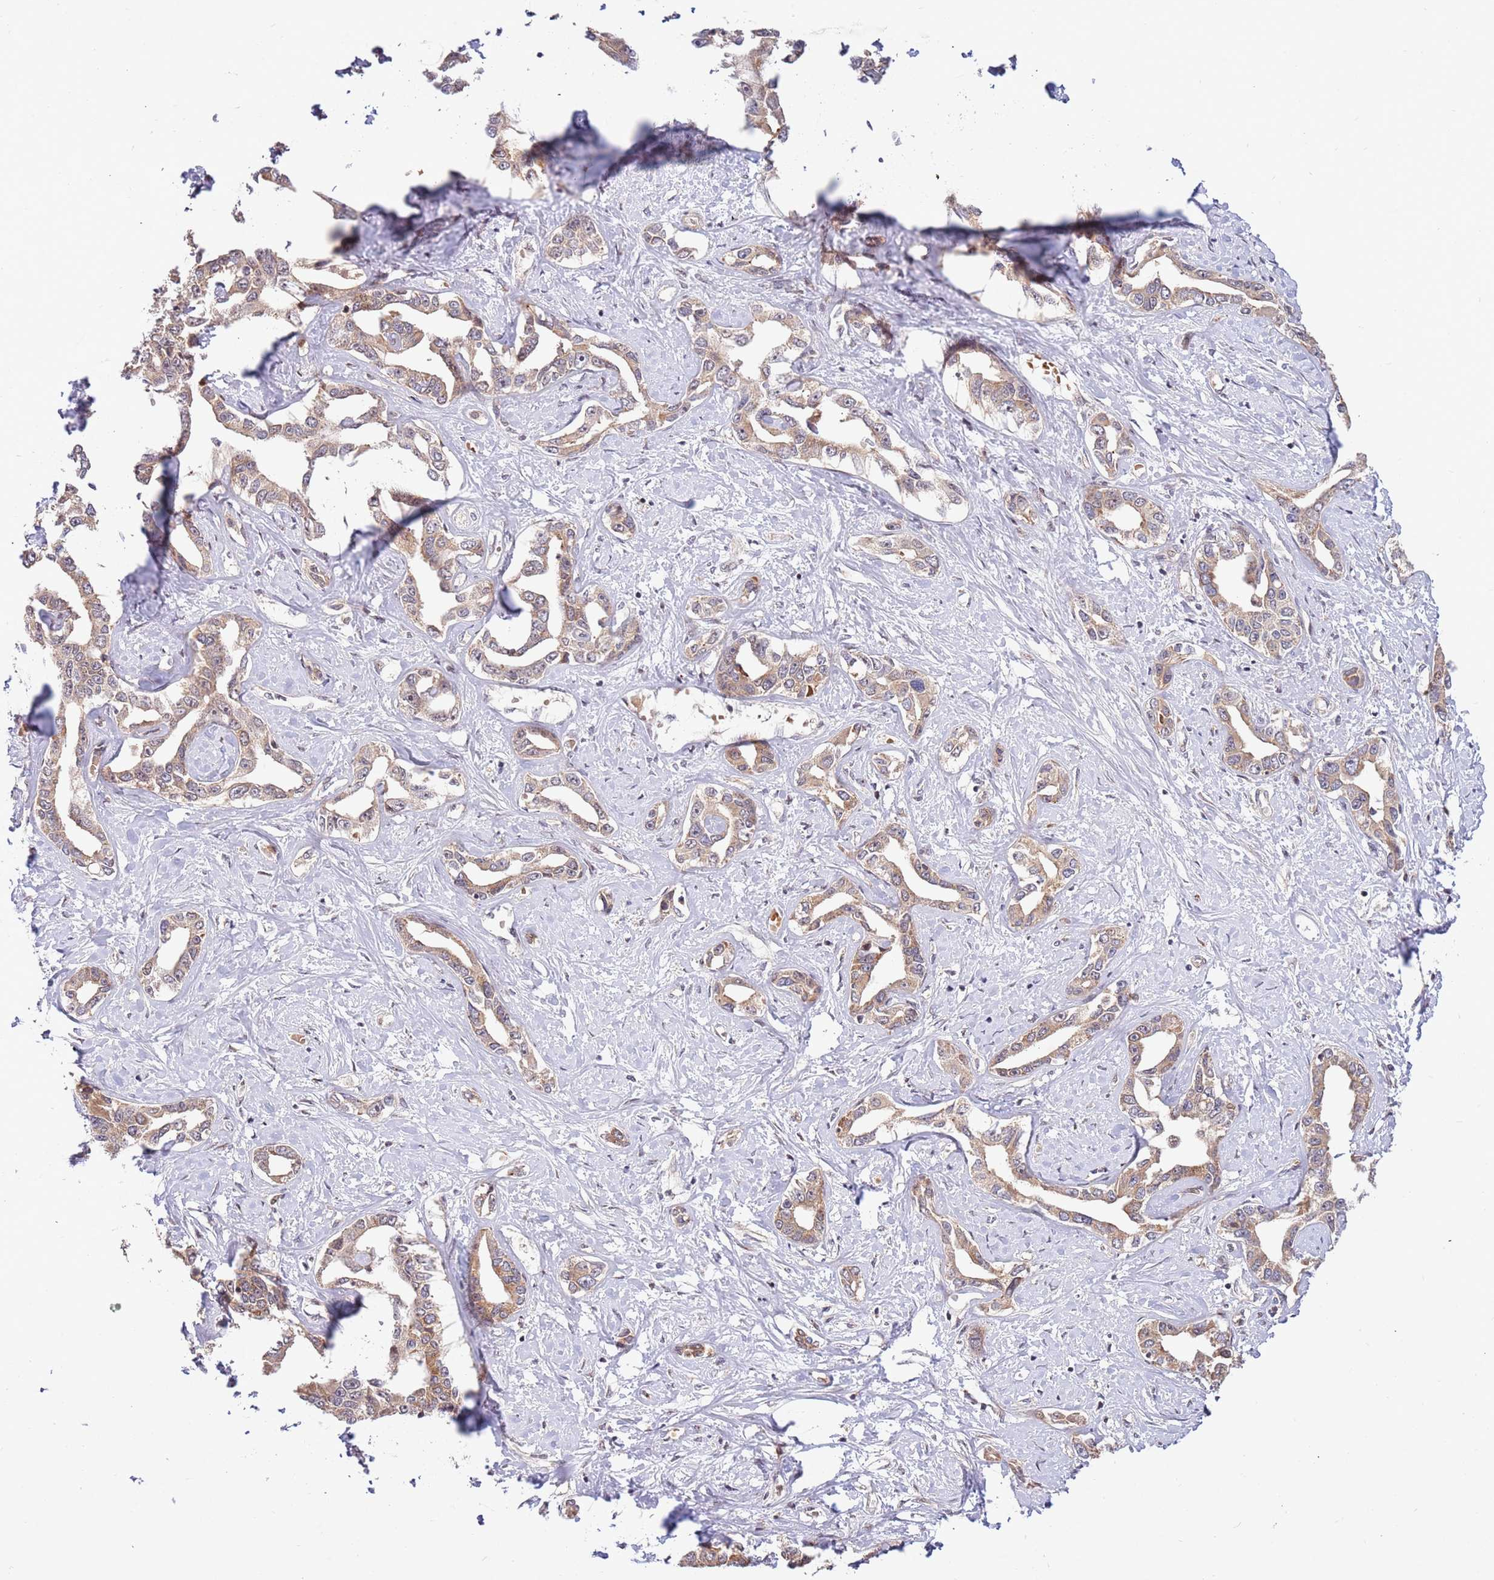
{"staining": {"intensity": "moderate", "quantity": ">75%", "location": "cytoplasmic/membranous"}, "tissue": "liver cancer", "cell_type": "Tumor cells", "image_type": "cancer", "snomed": [{"axis": "morphology", "description": "Cholangiocarcinoma"}, {"axis": "topography", "description": "Liver"}], "caption": "A photomicrograph of liver cancer stained for a protein demonstrates moderate cytoplasmic/membranous brown staining in tumor cells.", "gene": "HAUS3", "patient": {"sex": "male", "age": 59}}